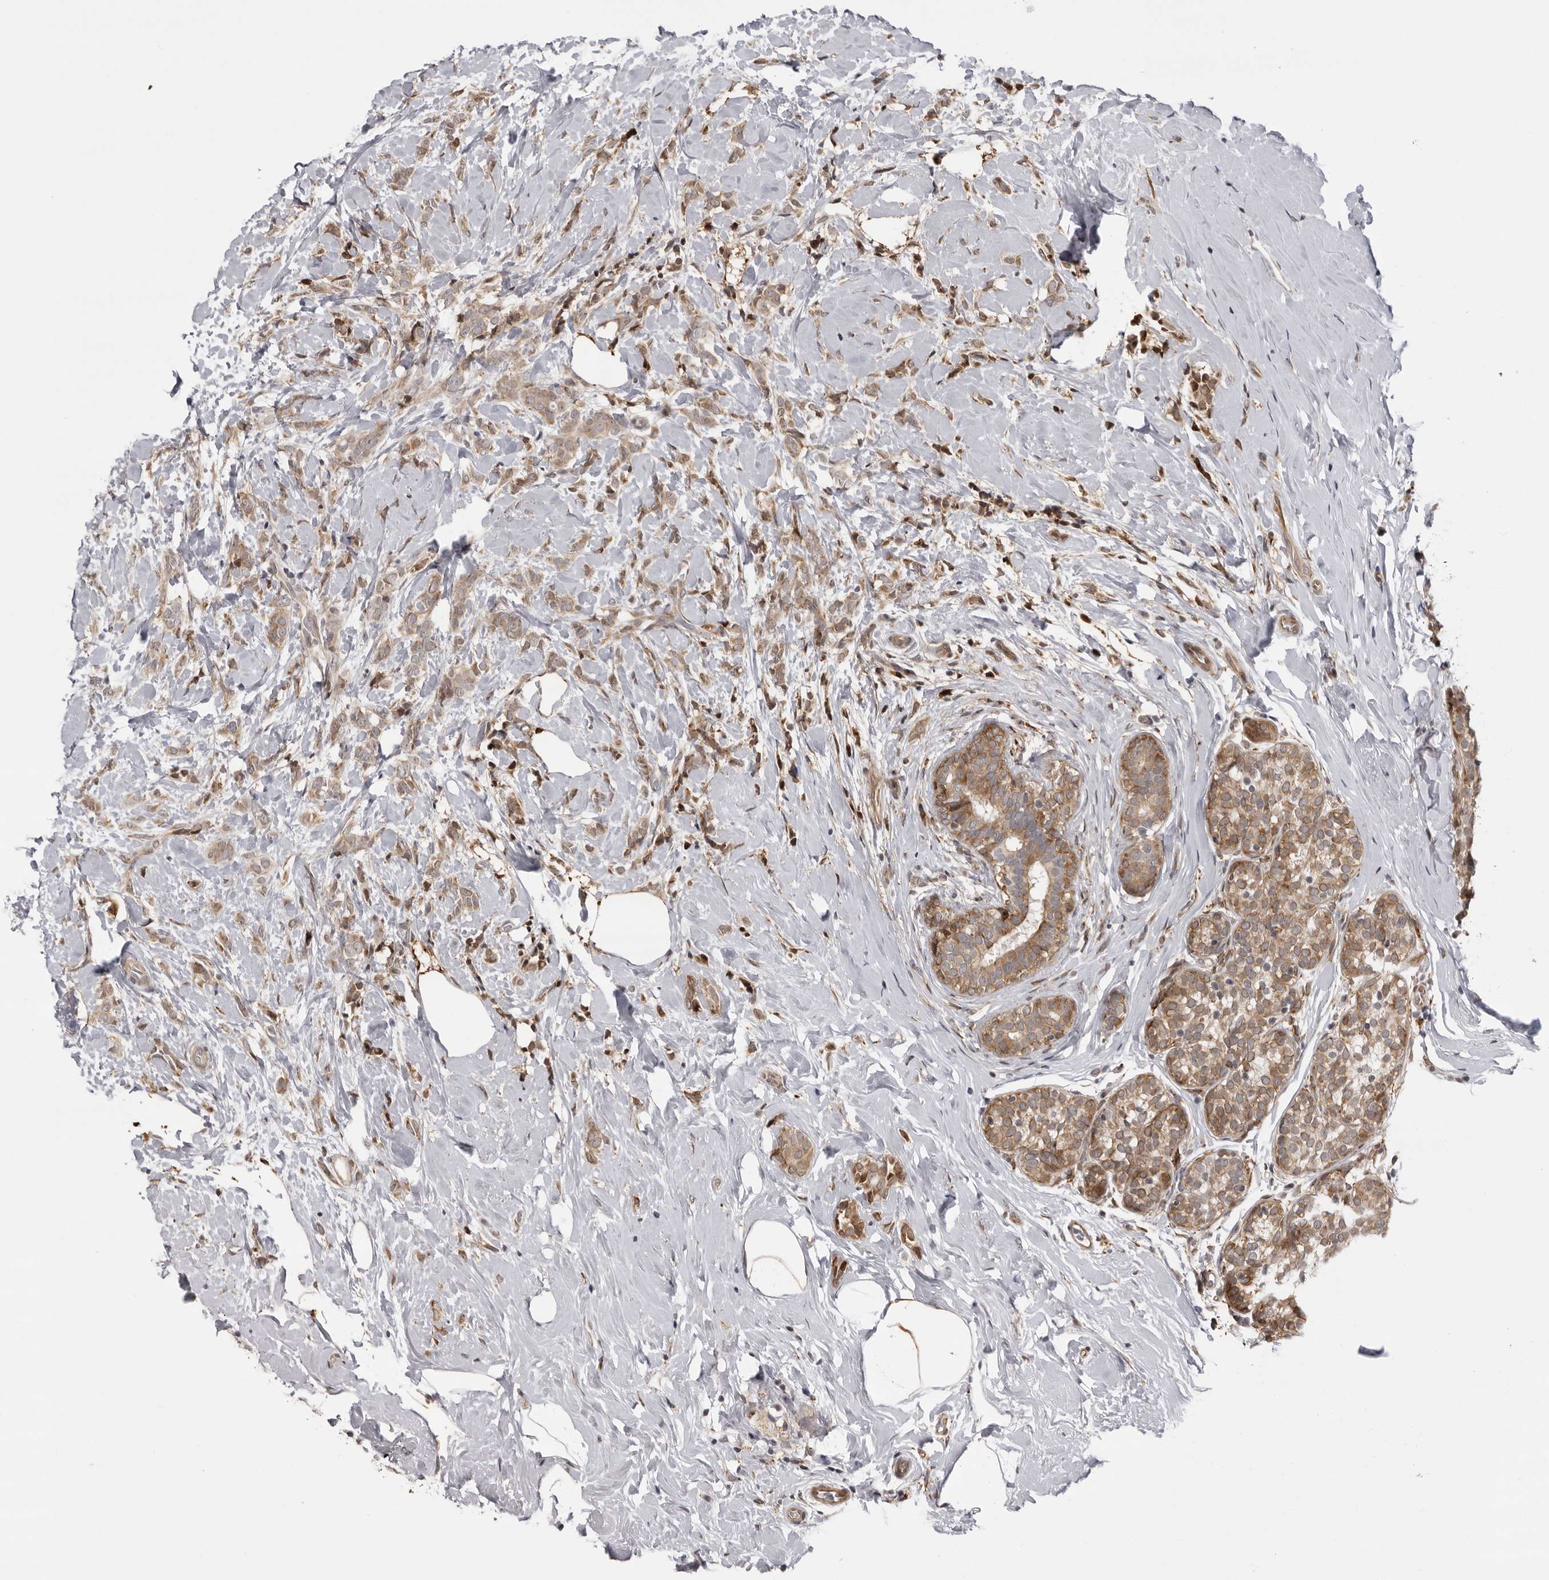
{"staining": {"intensity": "moderate", "quantity": ">75%", "location": "cytoplasmic/membranous"}, "tissue": "breast cancer", "cell_type": "Tumor cells", "image_type": "cancer", "snomed": [{"axis": "morphology", "description": "Lobular carcinoma, in situ"}, {"axis": "morphology", "description": "Lobular carcinoma"}, {"axis": "topography", "description": "Breast"}], "caption": "A high-resolution image shows IHC staining of lobular carcinoma (breast), which reveals moderate cytoplasmic/membranous expression in approximately >75% of tumor cells.", "gene": "DNAH14", "patient": {"sex": "female", "age": 41}}